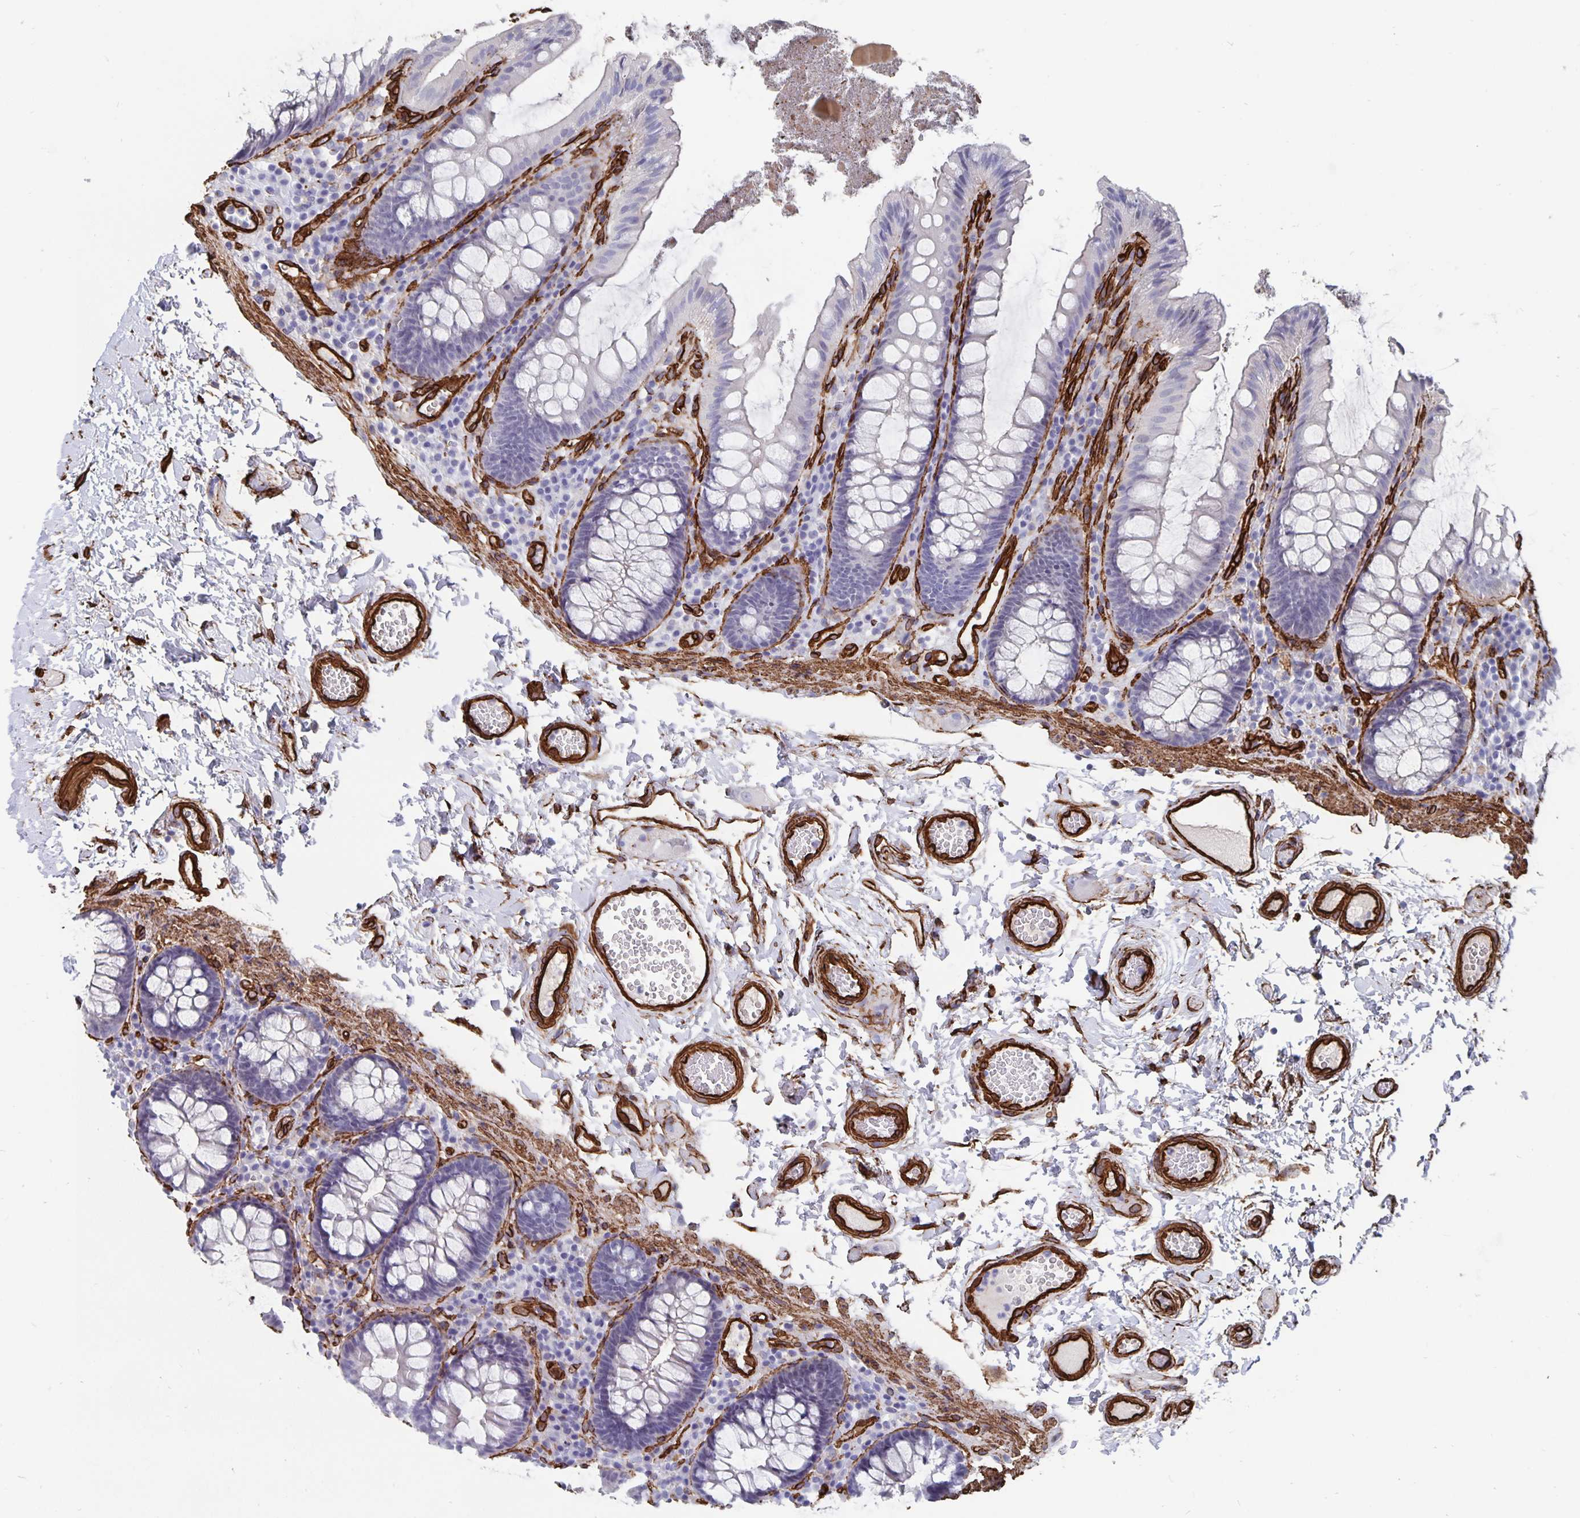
{"staining": {"intensity": "strong", "quantity": ">75%", "location": "cytoplasmic/membranous"}, "tissue": "colon", "cell_type": "Endothelial cells", "image_type": "normal", "snomed": [{"axis": "morphology", "description": "Normal tissue, NOS"}, {"axis": "topography", "description": "Colon"}, {"axis": "topography", "description": "Peripheral nerve tissue"}], "caption": "Immunohistochemistry (DAB) staining of normal human colon exhibits strong cytoplasmic/membranous protein positivity in about >75% of endothelial cells. (Stains: DAB in brown, nuclei in blue, Microscopy: brightfield microscopy at high magnification).", "gene": "DCHS2", "patient": {"sex": "male", "age": 84}}